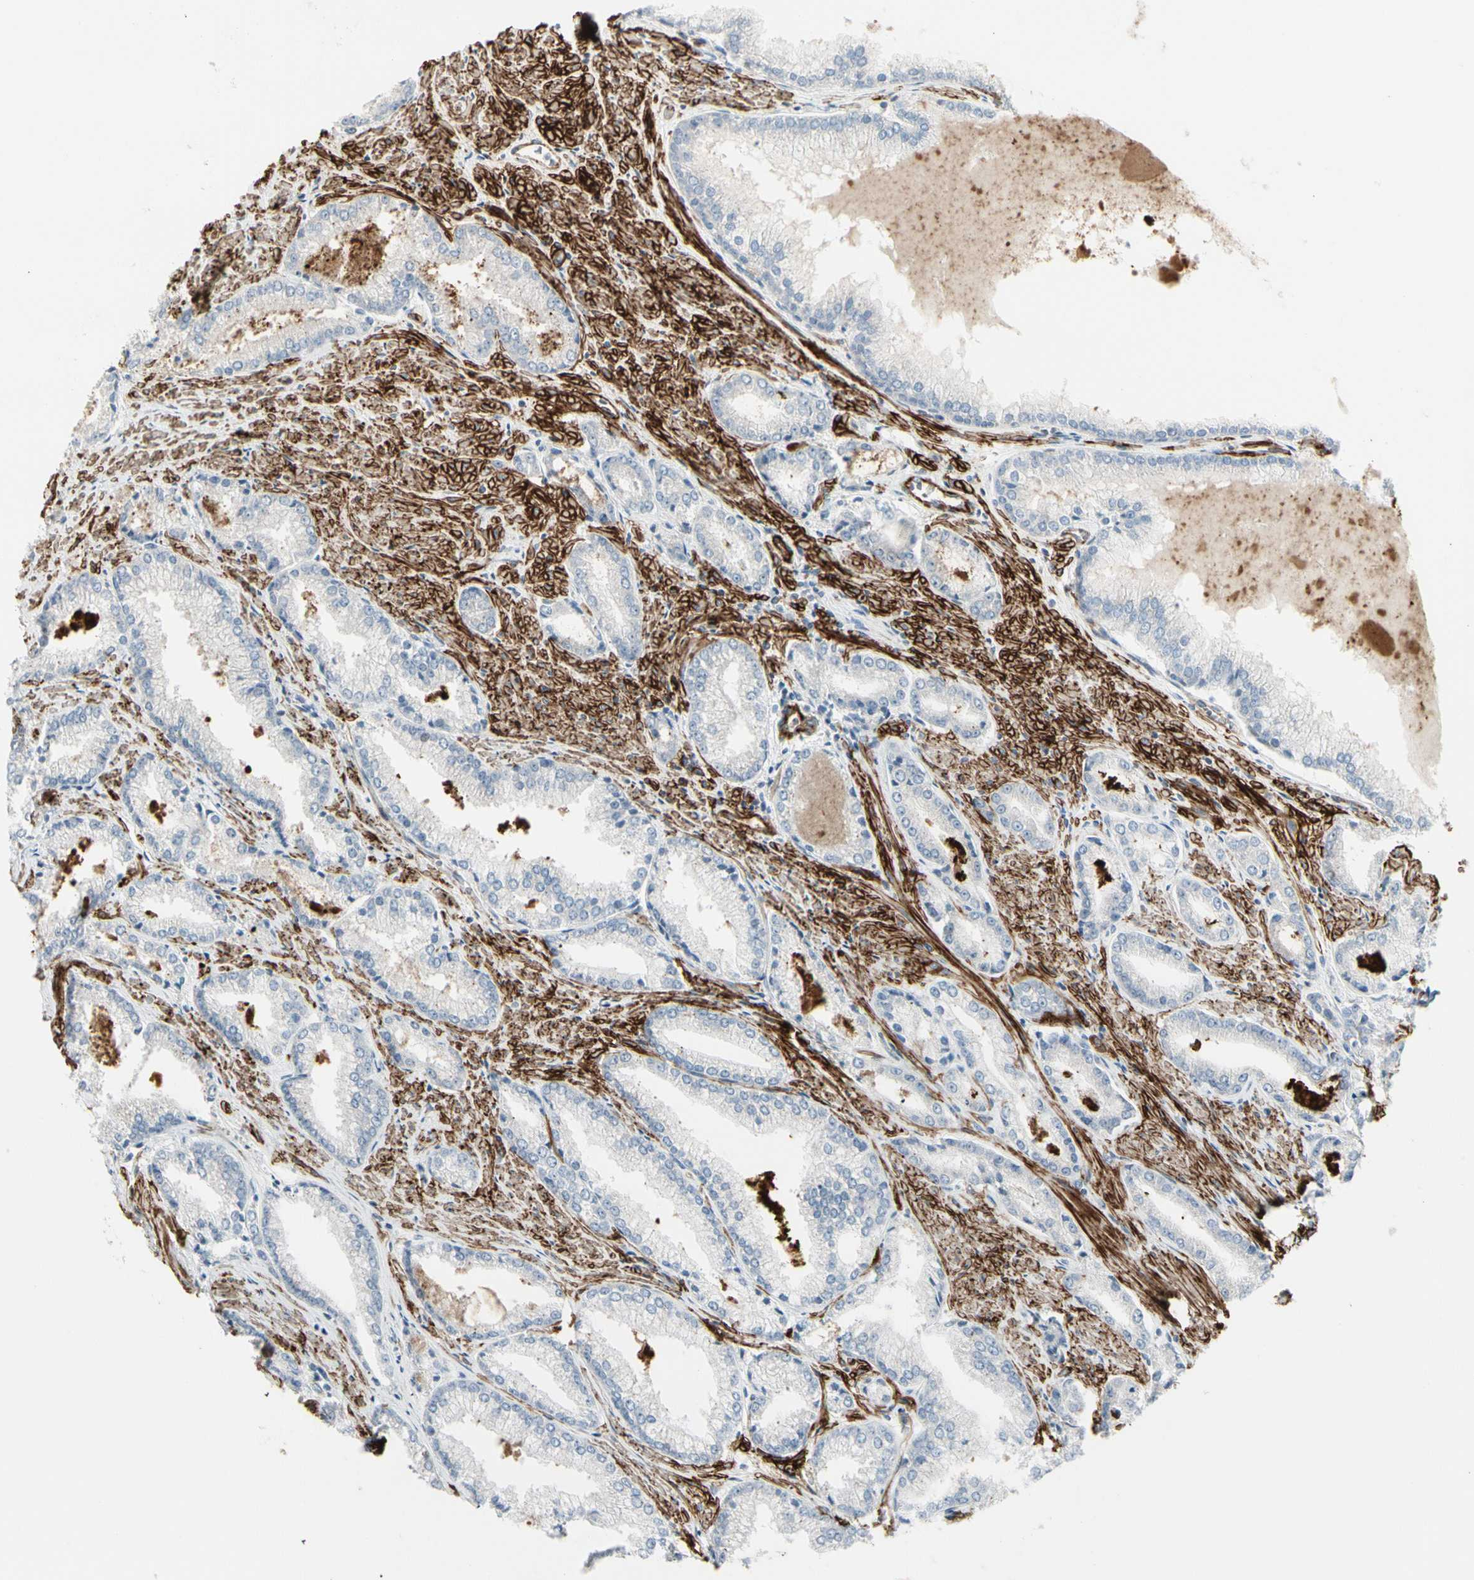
{"staining": {"intensity": "negative", "quantity": "none", "location": "none"}, "tissue": "prostate cancer", "cell_type": "Tumor cells", "image_type": "cancer", "snomed": [{"axis": "morphology", "description": "Adenocarcinoma, Low grade"}, {"axis": "topography", "description": "Prostate"}], "caption": "High magnification brightfield microscopy of prostate cancer stained with DAB (brown) and counterstained with hematoxylin (blue): tumor cells show no significant expression.", "gene": "MCAM", "patient": {"sex": "male", "age": 64}}